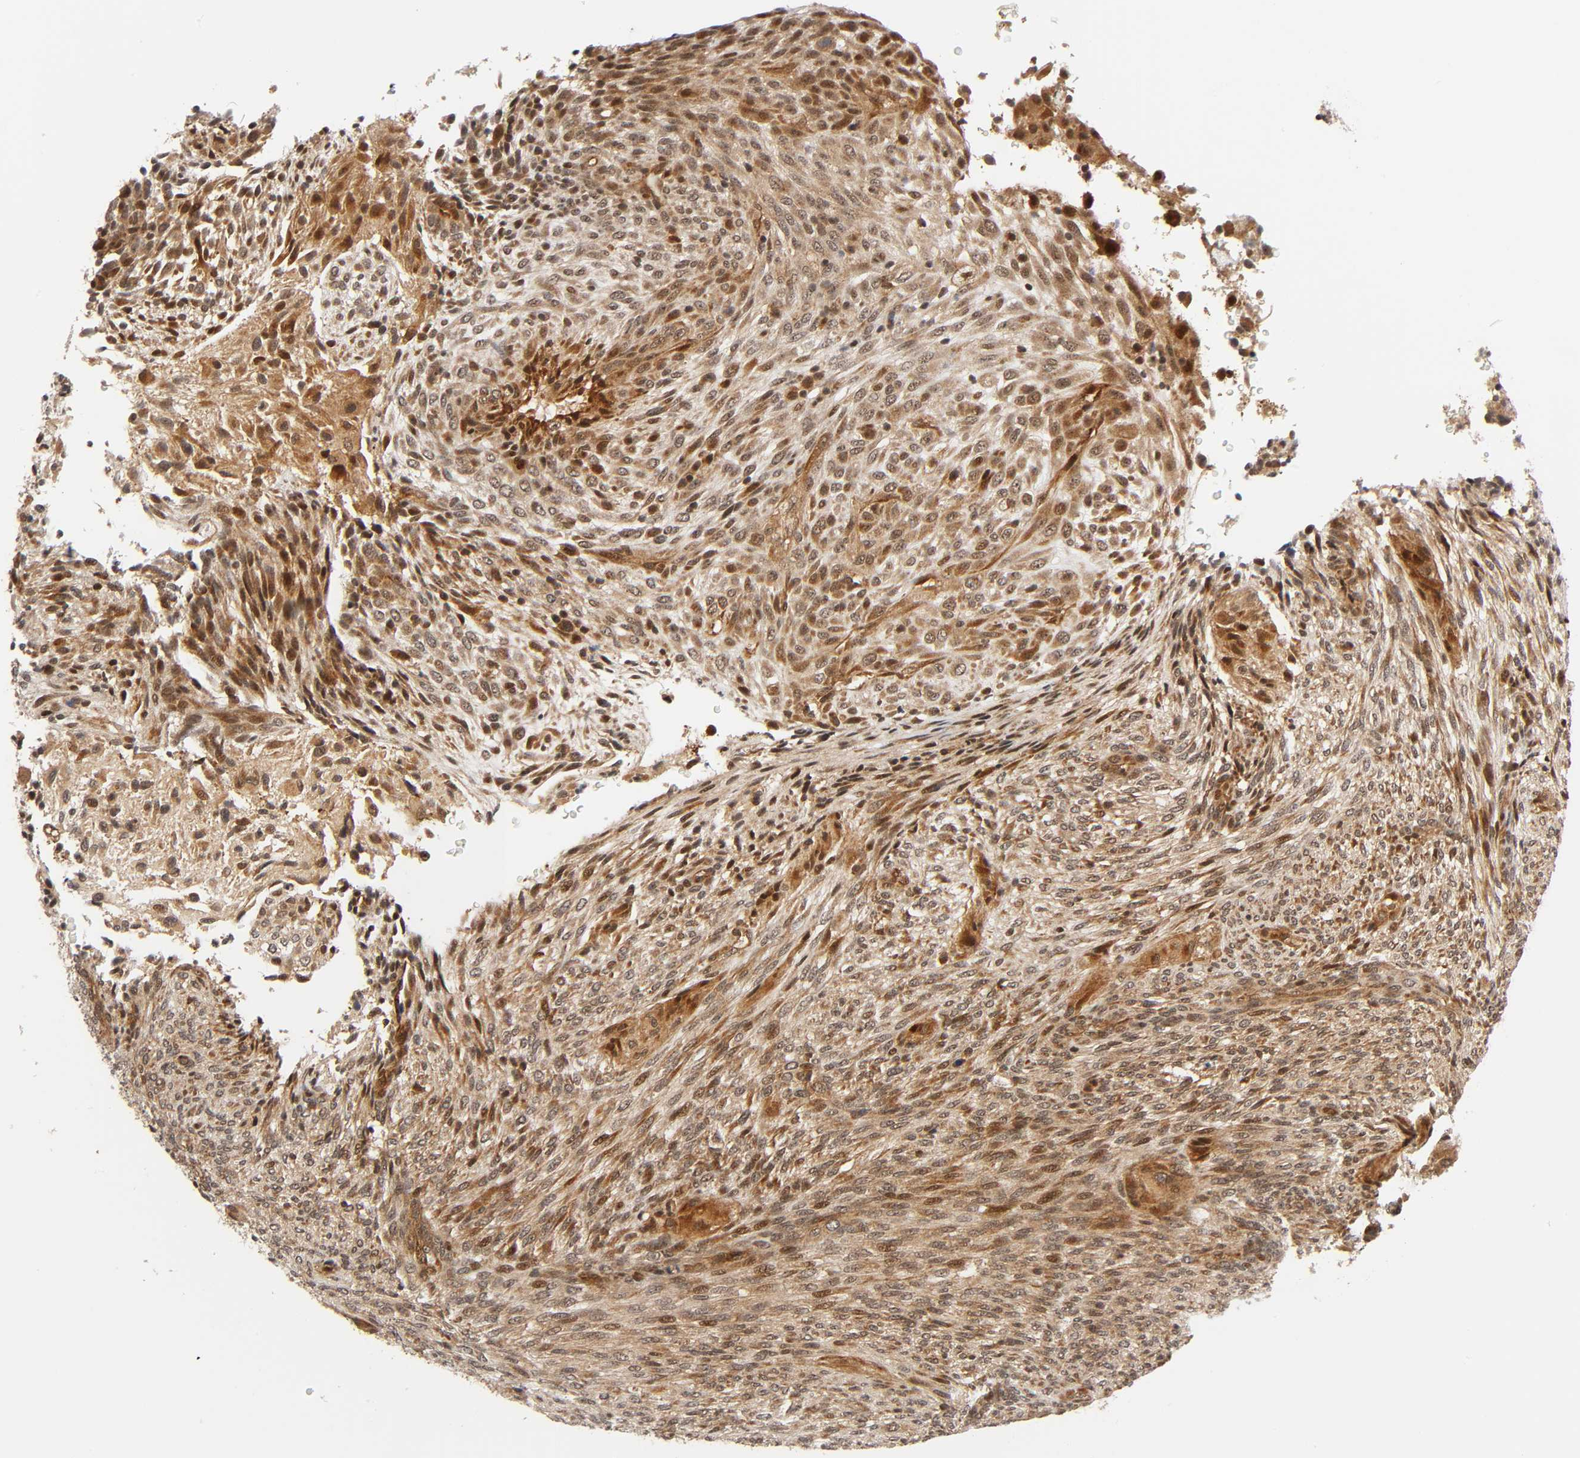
{"staining": {"intensity": "moderate", "quantity": ">75%", "location": "cytoplasmic/membranous,nuclear"}, "tissue": "glioma", "cell_type": "Tumor cells", "image_type": "cancer", "snomed": [{"axis": "morphology", "description": "Glioma, malignant, High grade"}, {"axis": "topography", "description": "Cerebral cortex"}], "caption": "The immunohistochemical stain shows moderate cytoplasmic/membranous and nuclear expression in tumor cells of glioma tissue. (DAB (3,3'-diaminobenzidine) IHC with brightfield microscopy, high magnification).", "gene": "IQCJ-SCHIP1", "patient": {"sex": "female", "age": 55}}